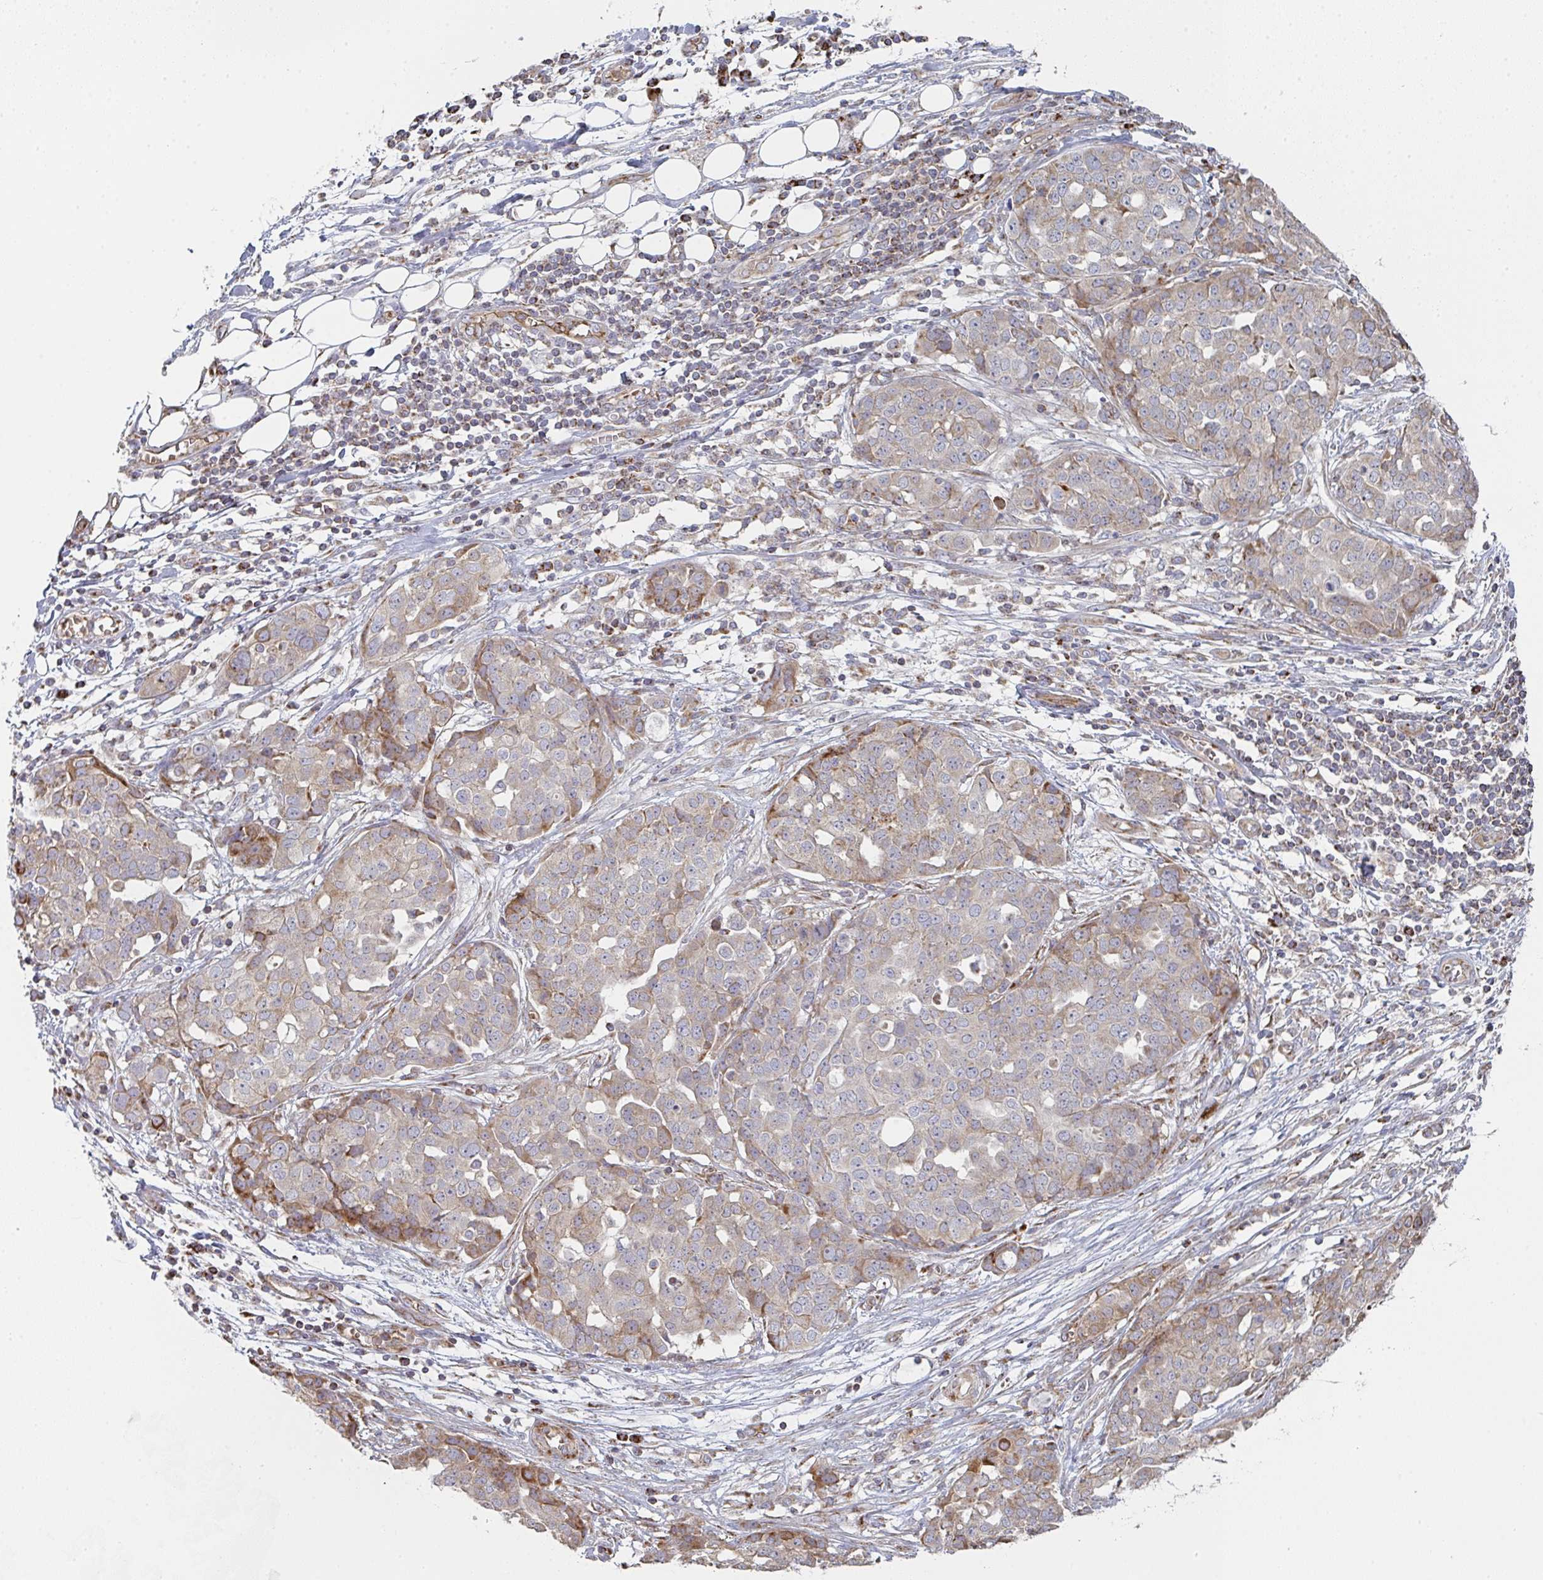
{"staining": {"intensity": "moderate", "quantity": "<25%", "location": "cytoplasmic/membranous"}, "tissue": "ovarian cancer", "cell_type": "Tumor cells", "image_type": "cancer", "snomed": [{"axis": "morphology", "description": "Cystadenocarcinoma, serous, NOS"}, {"axis": "topography", "description": "Soft tissue"}, {"axis": "topography", "description": "Ovary"}], "caption": "This image demonstrates IHC staining of ovarian cancer (serous cystadenocarcinoma), with low moderate cytoplasmic/membranous expression in about <25% of tumor cells.", "gene": "ZNF526", "patient": {"sex": "female", "age": 57}}